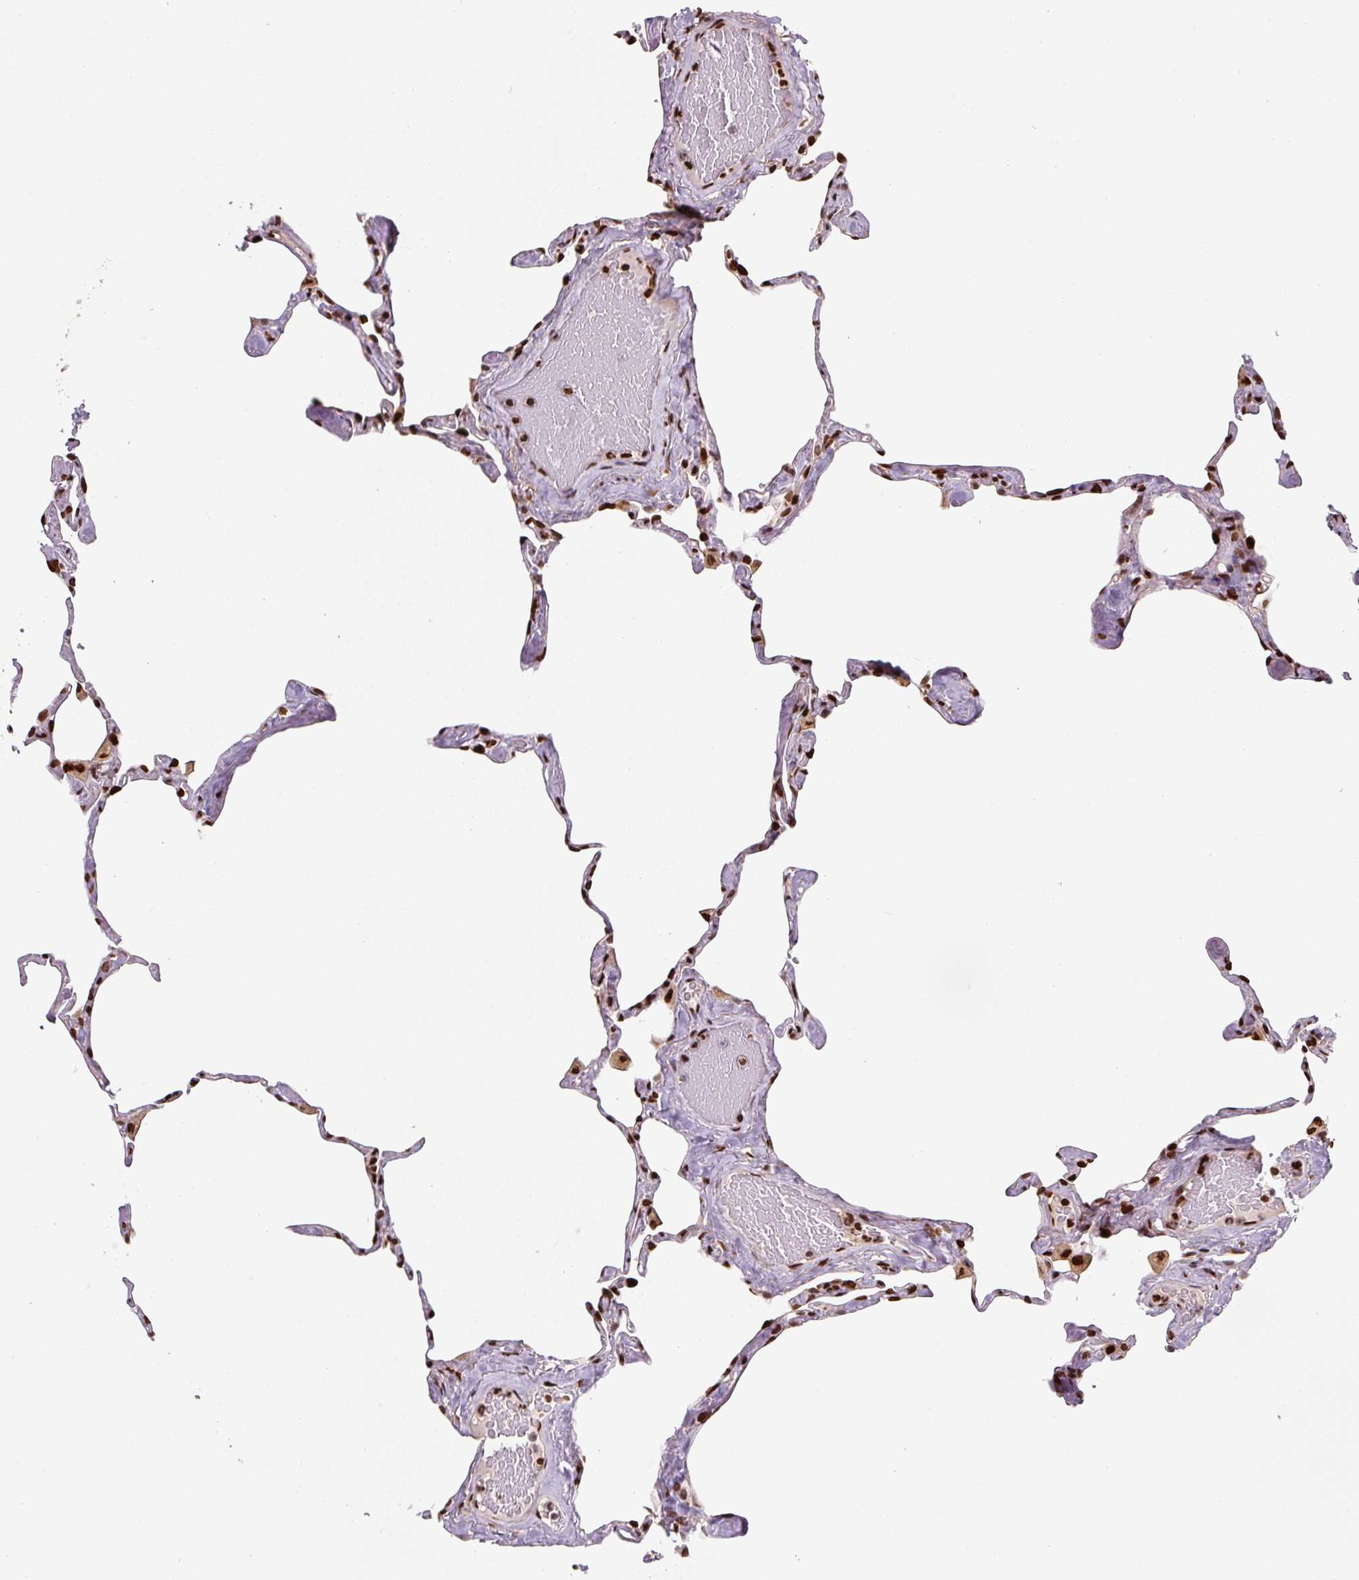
{"staining": {"intensity": "strong", "quantity": "25%-75%", "location": "nuclear"}, "tissue": "lung", "cell_type": "Alveolar cells", "image_type": "normal", "snomed": [{"axis": "morphology", "description": "Normal tissue, NOS"}, {"axis": "topography", "description": "Lung"}], "caption": "A photomicrograph of human lung stained for a protein exhibits strong nuclear brown staining in alveolar cells.", "gene": "PYDC2", "patient": {"sex": "male", "age": 65}}